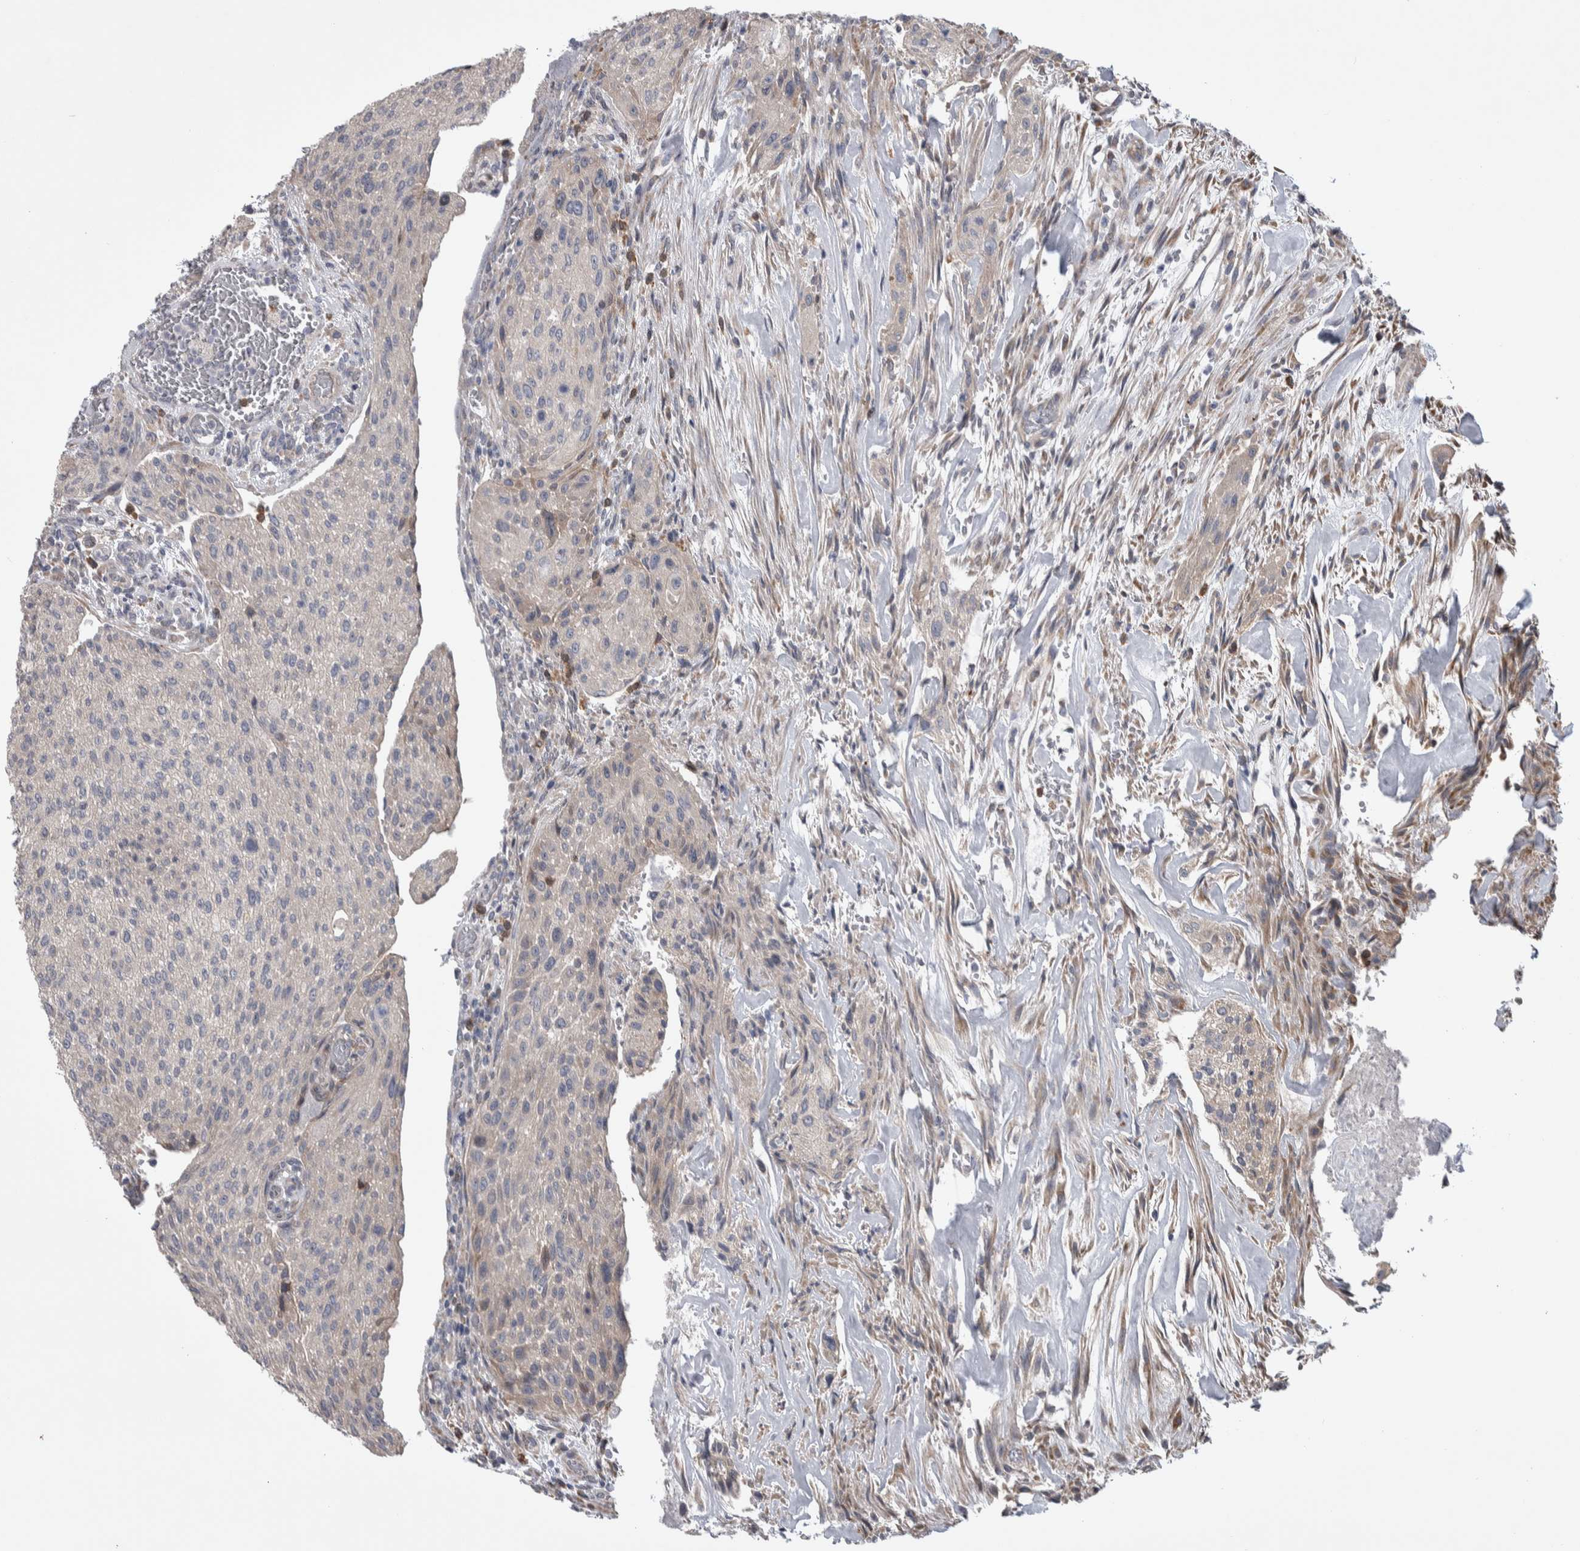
{"staining": {"intensity": "negative", "quantity": "none", "location": "none"}, "tissue": "urothelial cancer", "cell_type": "Tumor cells", "image_type": "cancer", "snomed": [{"axis": "morphology", "description": "Urothelial carcinoma, Low grade"}, {"axis": "morphology", "description": "Urothelial carcinoma, High grade"}, {"axis": "topography", "description": "Urinary bladder"}], "caption": "Urothelial carcinoma (high-grade) was stained to show a protein in brown. There is no significant positivity in tumor cells.", "gene": "IBTK", "patient": {"sex": "male", "age": 35}}